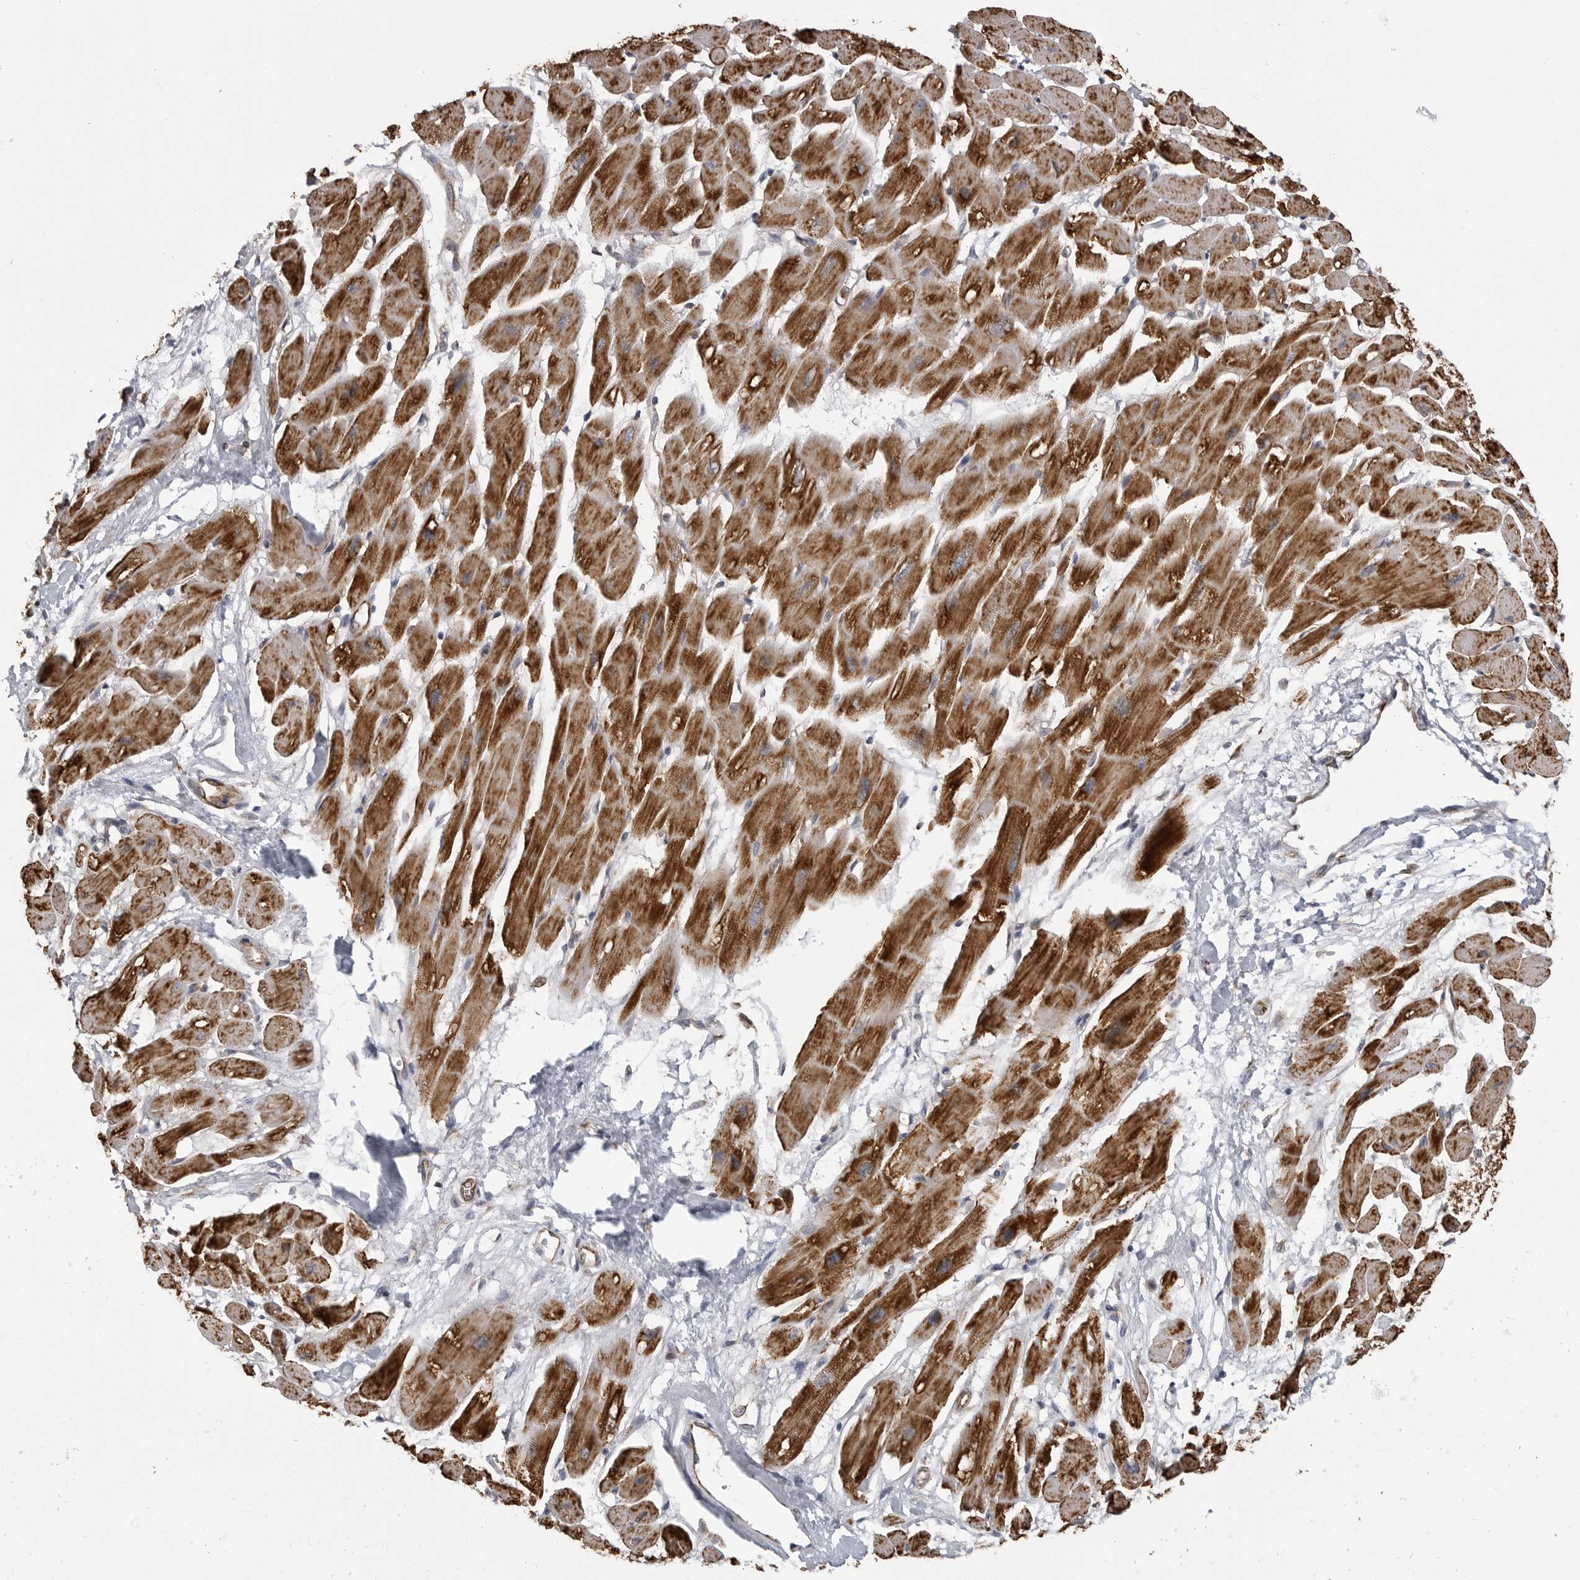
{"staining": {"intensity": "strong", "quantity": ">75%", "location": "cytoplasmic/membranous"}, "tissue": "heart muscle", "cell_type": "Cardiomyocytes", "image_type": "normal", "snomed": [{"axis": "morphology", "description": "Normal tissue, NOS"}, {"axis": "topography", "description": "Heart"}], "caption": "Heart muscle stained for a protein exhibits strong cytoplasmic/membranous positivity in cardiomyocytes. (brown staining indicates protein expression, while blue staining denotes nuclei).", "gene": "FH", "patient": {"sex": "female", "age": 54}}